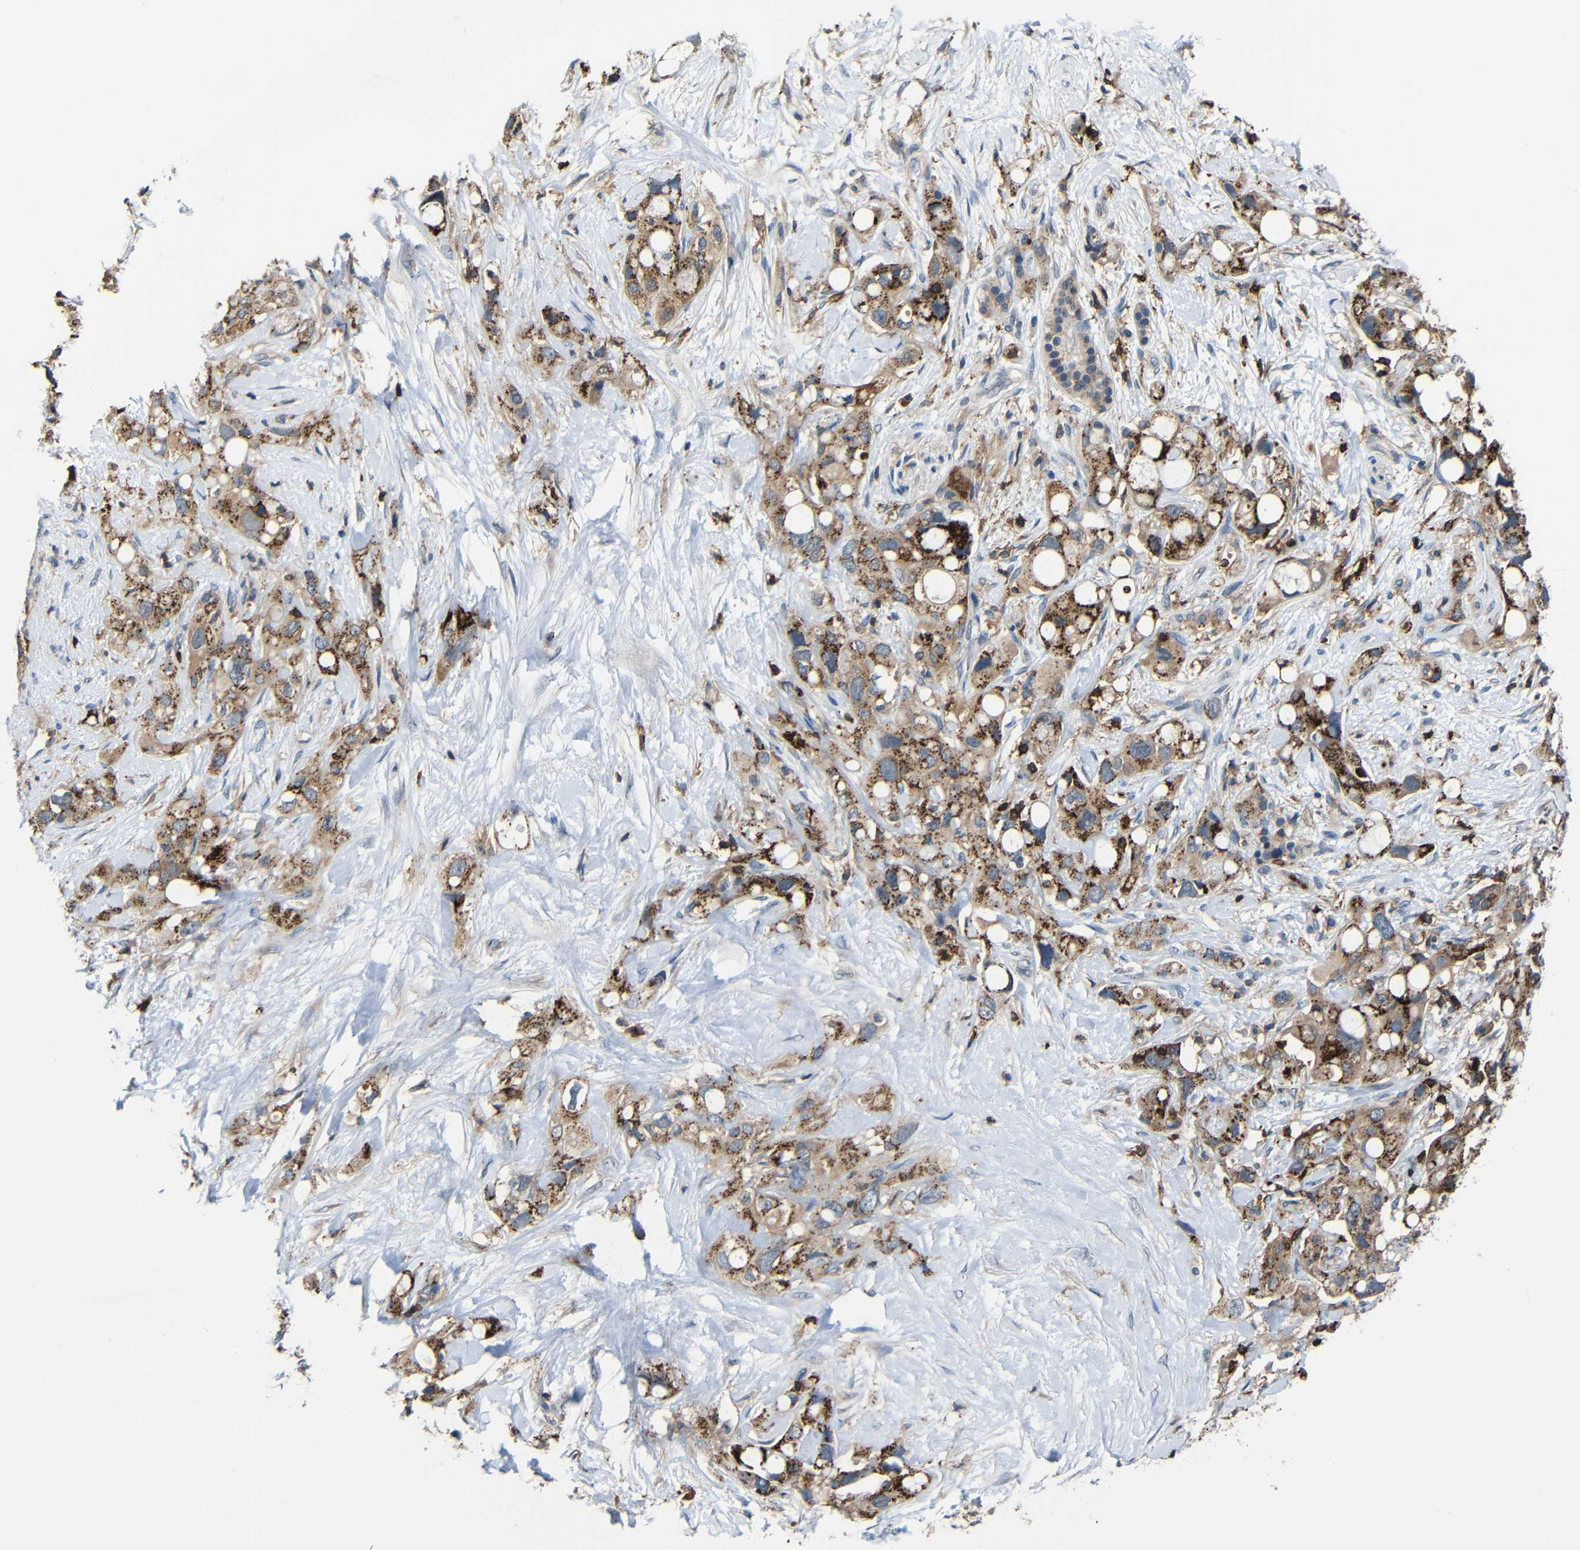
{"staining": {"intensity": "moderate", "quantity": ">75%", "location": "cytoplasmic/membranous"}, "tissue": "pancreatic cancer", "cell_type": "Tumor cells", "image_type": "cancer", "snomed": [{"axis": "morphology", "description": "Adenocarcinoma, NOS"}, {"axis": "topography", "description": "Pancreas"}], "caption": "Protein positivity by immunohistochemistry (IHC) displays moderate cytoplasmic/membranous expression in about >75% of tumor cells in adenocarcinoma (pancreatic). (brown staining indicates protein expression, while blue staining denotes nuclei).", "gene": "P2RY12", "patient": {"sex": "female", "age": 56}}